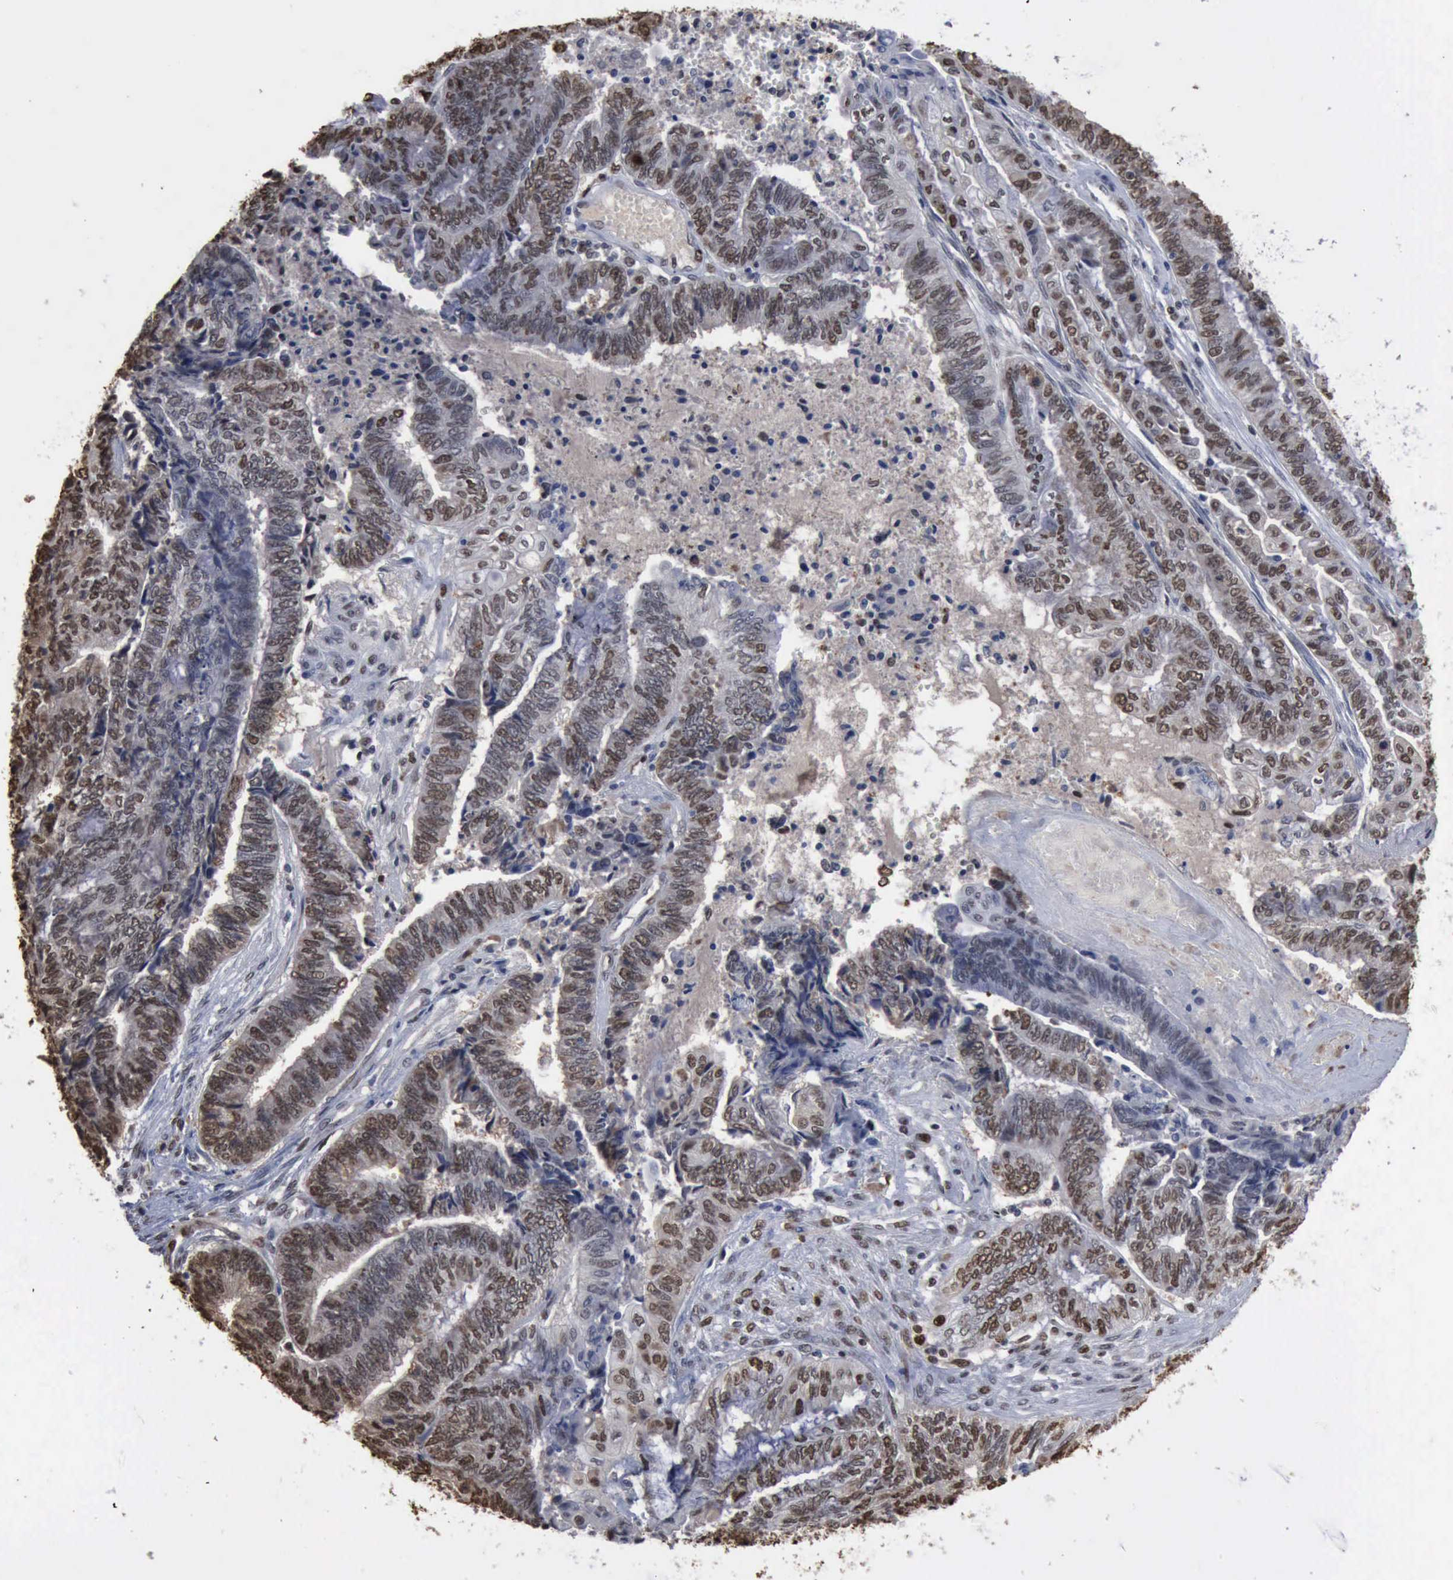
{"staining": {"intensity": "moderate", "quantity": ">75%", "location": "nuclear"}, "tissue": "endometrial cancer", "cell_type": "Tumor cells", "image_type": "cancer", "snomed": [{"axis": "morphology", "description": "Adenocarcinoma, NOS"}, {"axis": "topography", "description": "Uterus"}, {"axis": "topography", "description": "Endometrium"}], "caption": "Protein expression analysis of human adenocarcinoma (endometrial) reveals moderate nuclear expression in about >75% of tumor cells.", "gene": "PCNA", "patient": {"sex": "female", "age": 70}}